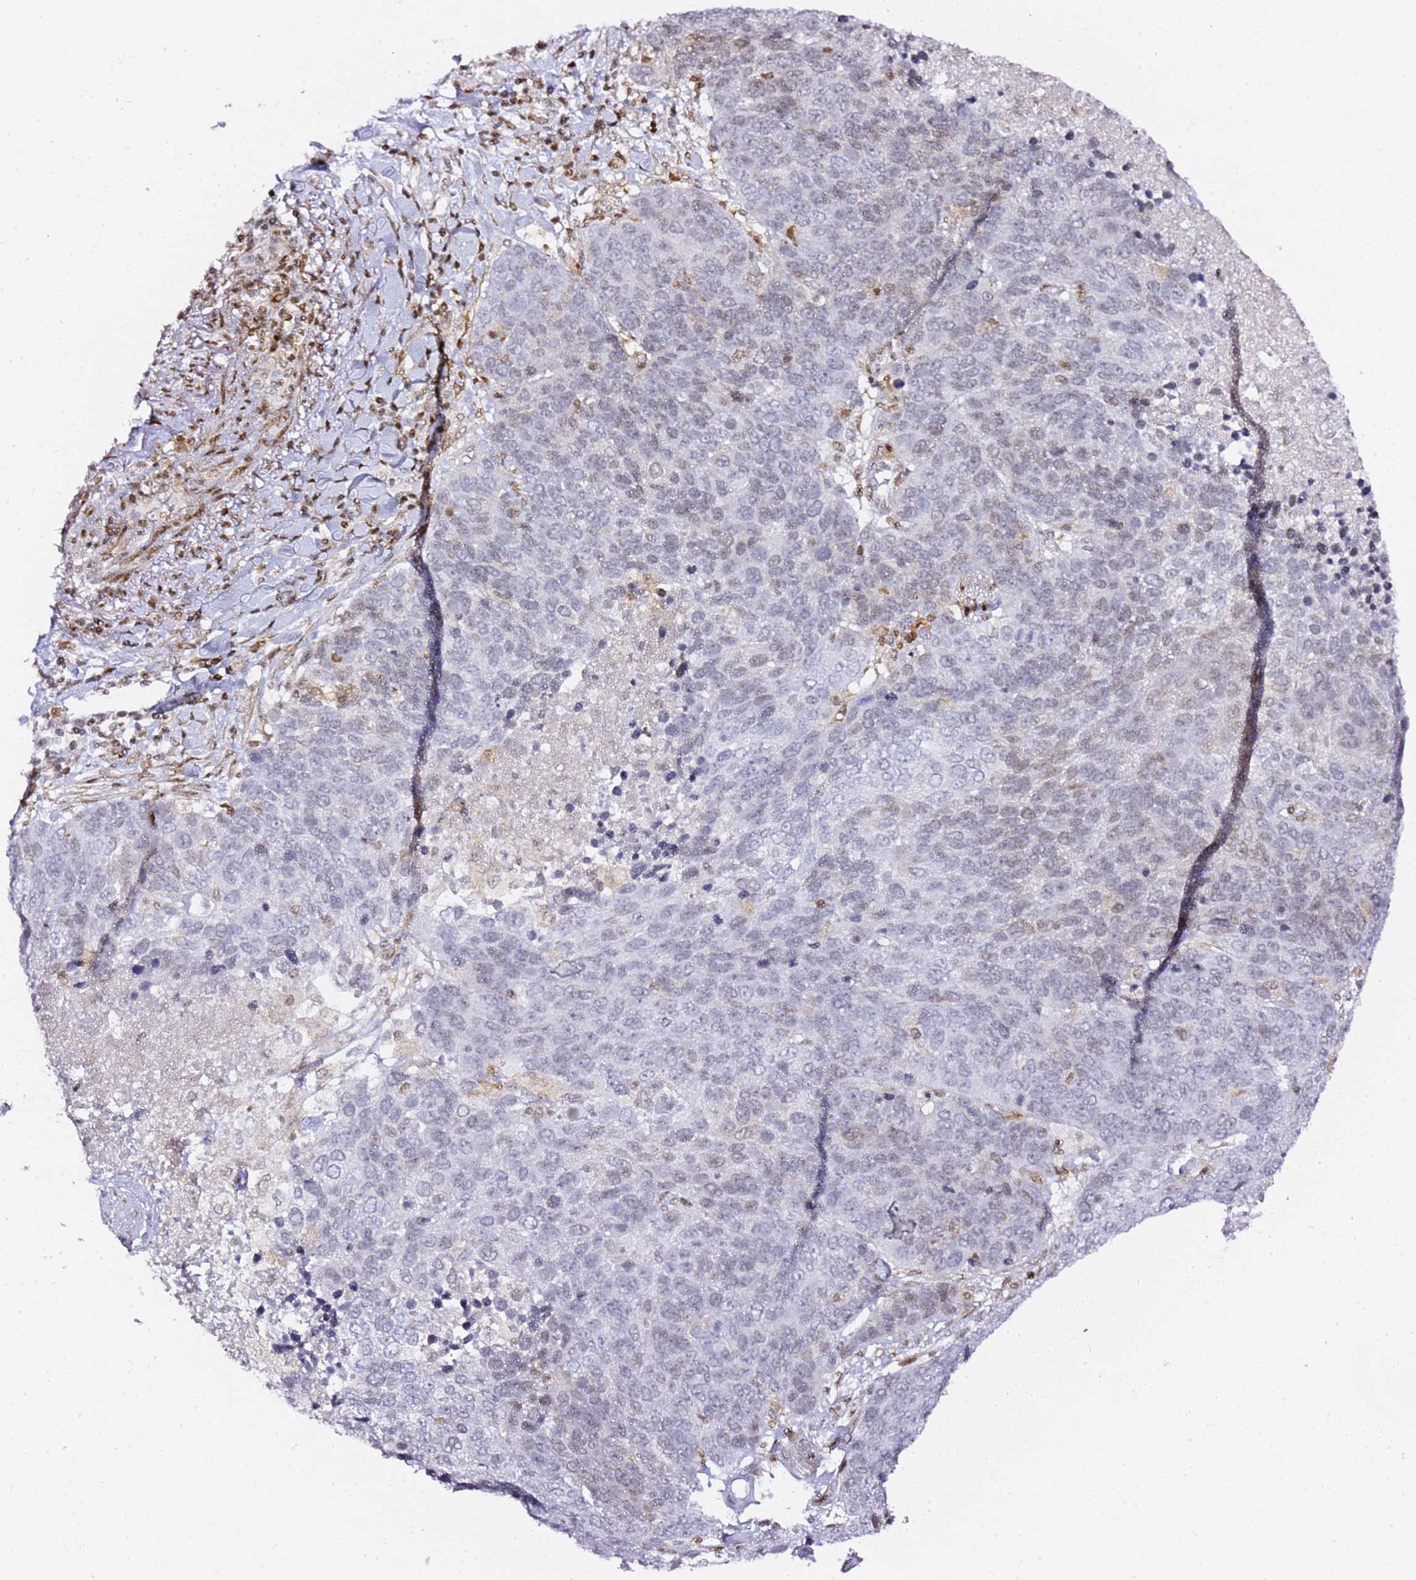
{"staining": {"intensity": "negative", "quantity": "none", "location": "none"}, "tissue": "lung cancer", "cell_type": "Tumor cells", "image_type": "cancer", "snomed": [{"axis": "morphology", "description": "Normal tissue, NOS"}, {"axis": "morphology", "description": "Squamous cell carcinoma, NOS"}, {"axis": "topography", "description": "Lymph node"}, {"axis": "topography", "description": "Lung"}], "caption": "Histopathology image shows no protein expression in tumor cells of squamous cell carcinoma (lung) tissue.", "gene": "GBP2", "patient": {"sex": "male", "age": 66}}